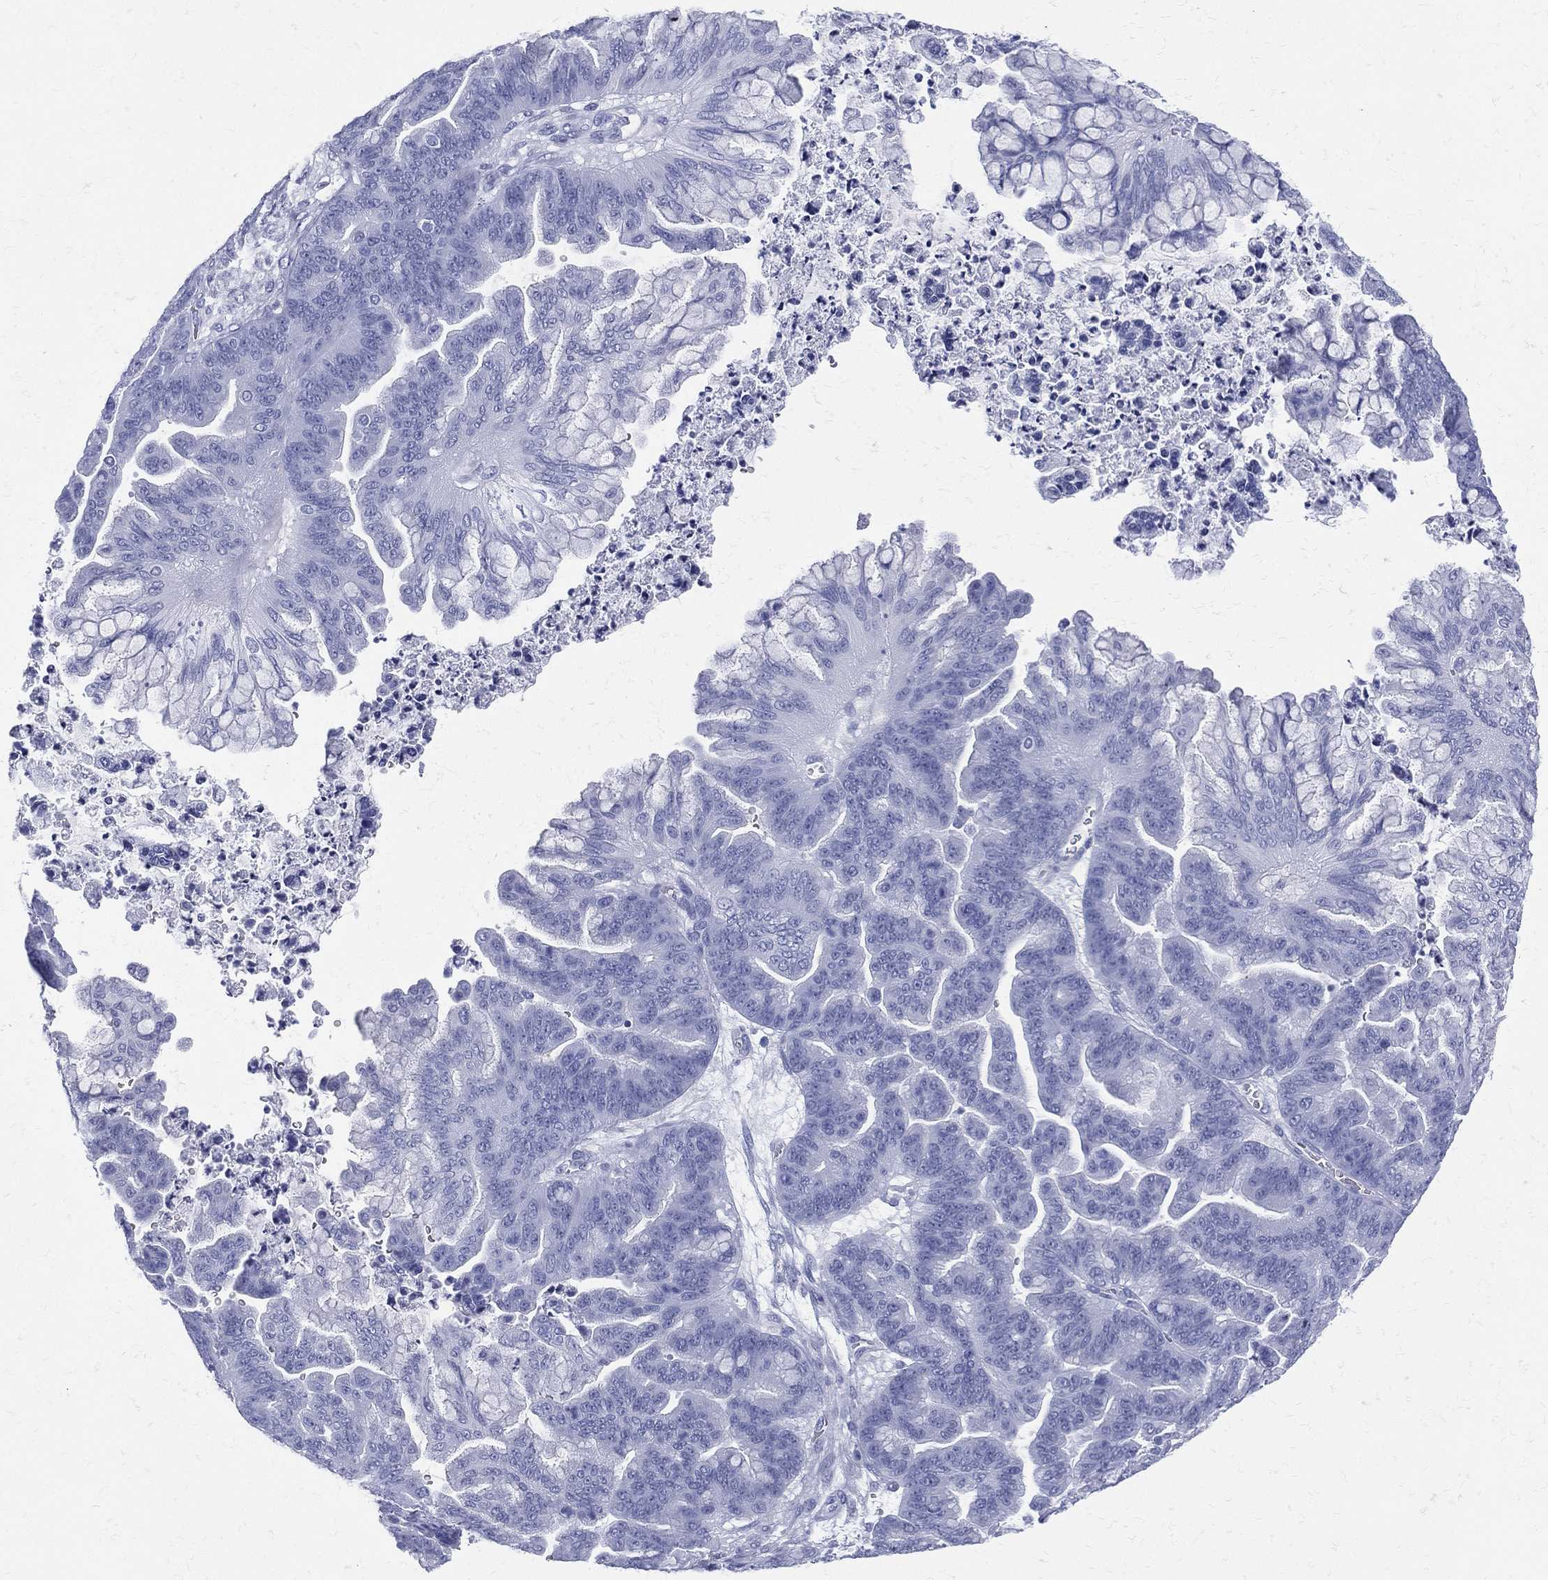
{"staining": {"intensity": "negative", "quantity": "none", "location": "none"}, "tissue": "ovarian cancer", "cell_type": "Tumor cells", "image_type": "cancer", "snomed": [{"axis": "morphology", "description": "Cystadenocarcinoma, mucinous, NOS"}, {"axis": "topography", "description": "Ovary"}], "caption": "Immunohistochemistry histopathology image of neoplastic tissue: human ovarian mucinous cystadenocarcinoma stained with DAB (3,3'-diaminobenzidine) displays no significant protein positivity in tumor cells.", "gene": "ETNPPL", "patient": {"sex": "female", "age": 67}}